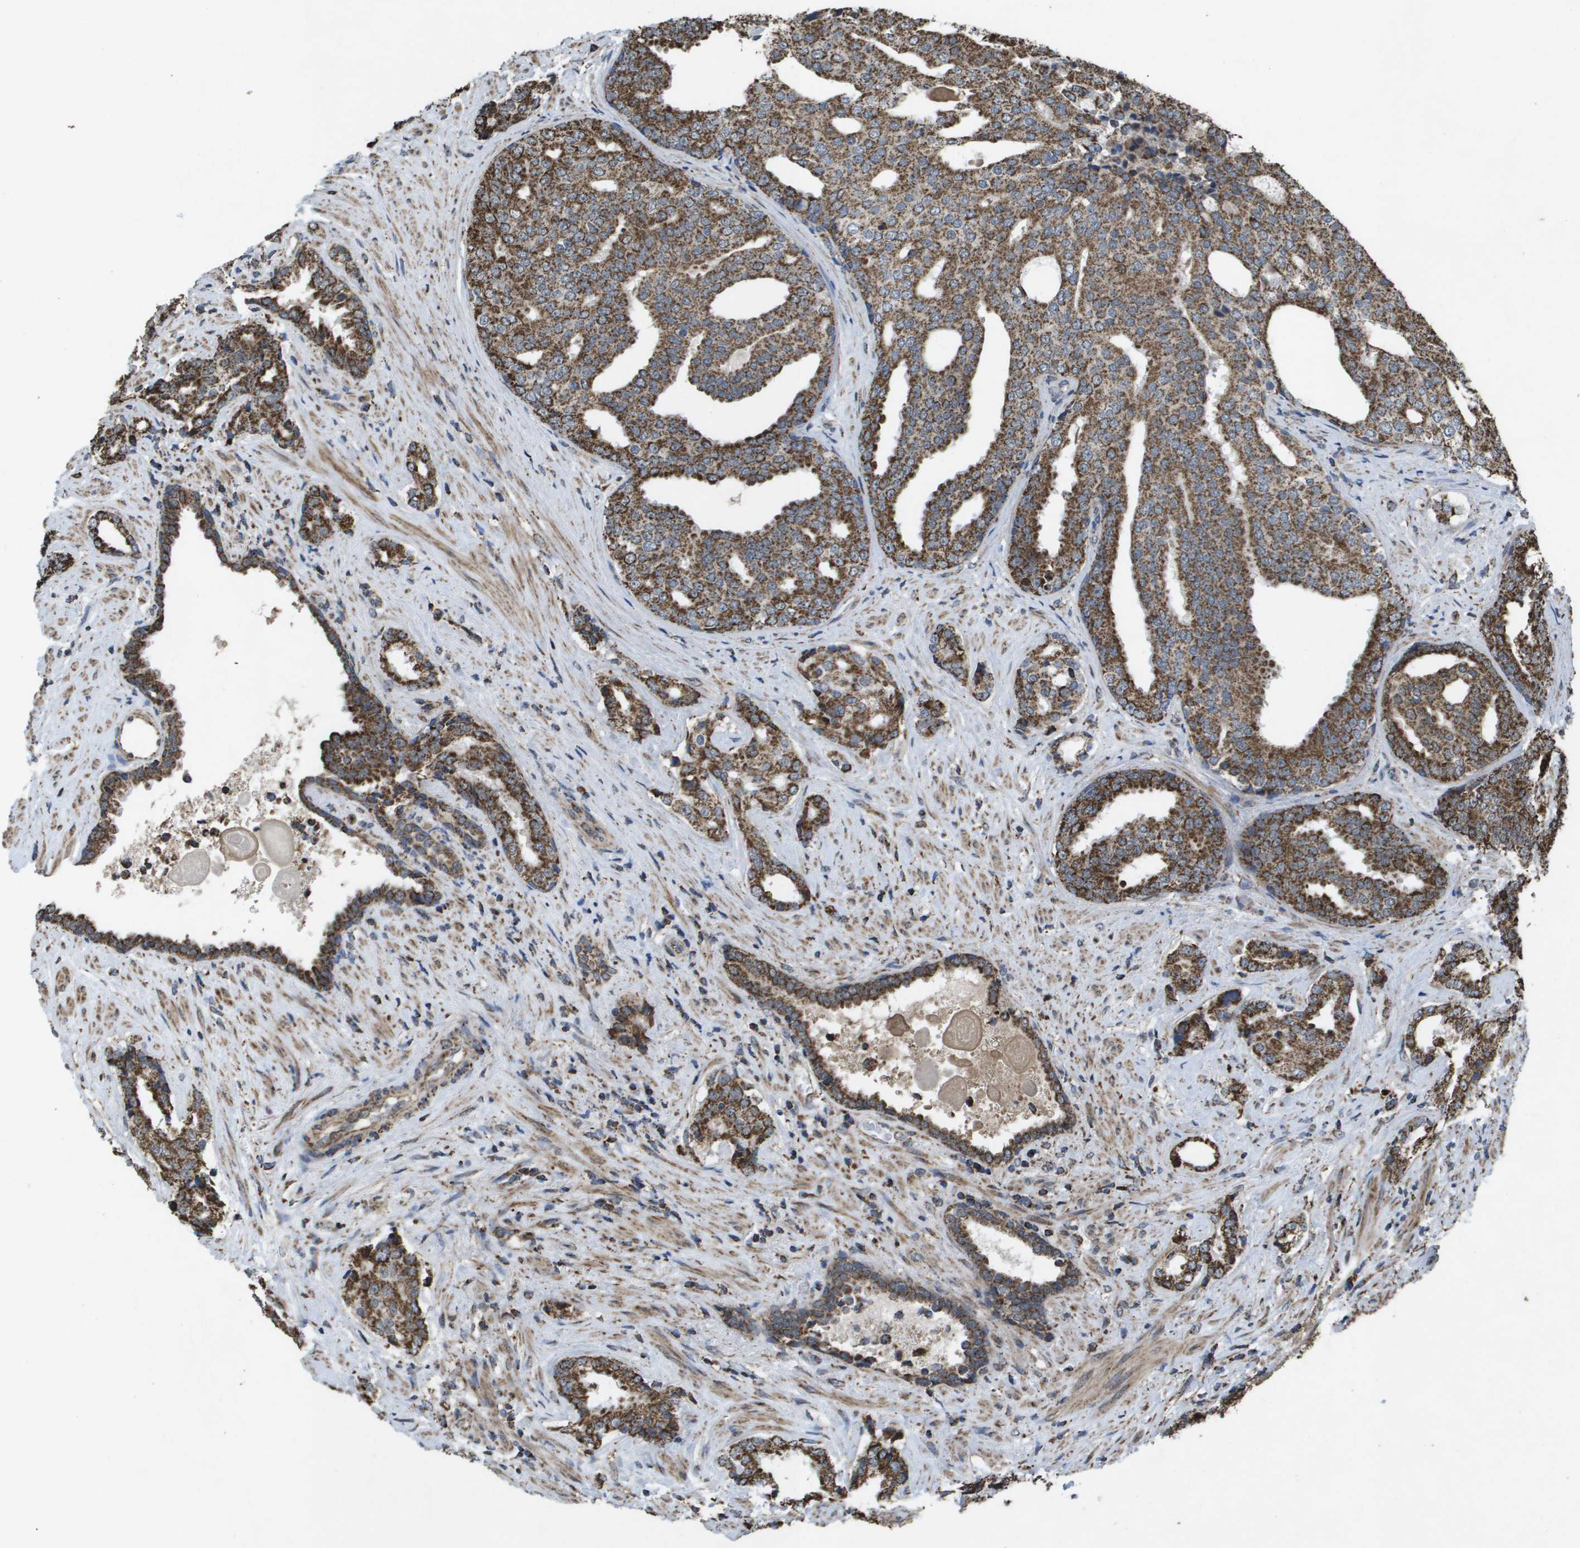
{"staining": {"intensity": "moderate", "quantity": ">75%", "location": "cytoplasmic/membranous"}, "tissue": "prostate cancer", "cell_type": "Tumor cells", "image_type": "cancer", "snomed": [{"axis": "morphology", "description": "Adenocarcinoma, High grade"}, {"axis": "topography", "description": "Prostate"}], "caption": "Immunohistochemistry (IHC) photomicrograph of human prostate cancer stained for a protein (brown), which shows medium levels of moderate cytoplasmic/membranous expression in about >75% of tumor cells.", "gene": "HSPE1", "patient": {"sex": "male", "age": 71}}